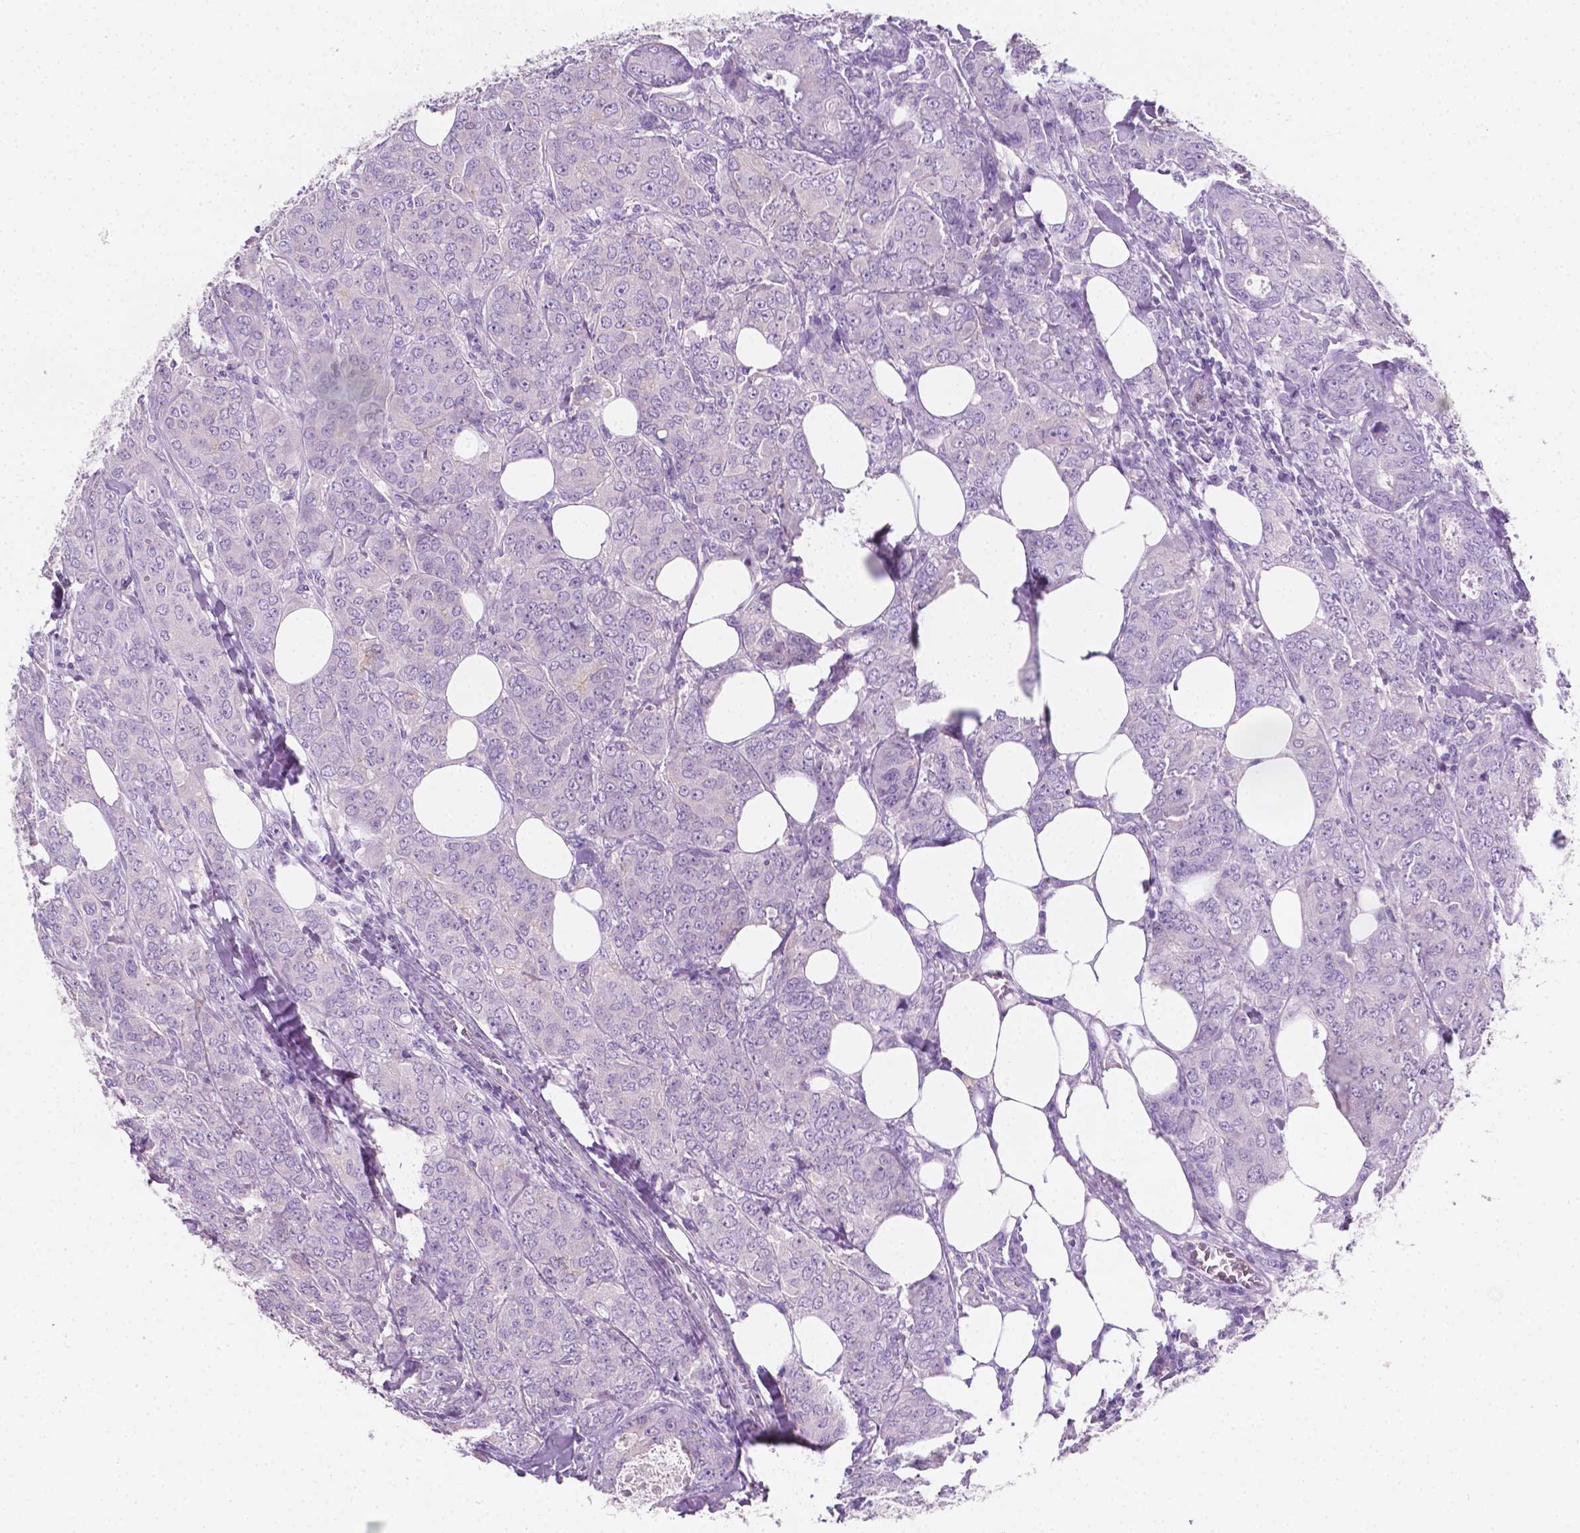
{"staining": {"intensity": "negative", "quantity": "none", "location": "none"}, "tissue": "breast cancer", "cell_type": "Tumor cells", "image_type": "cancer", "snomed": [{"axis": "morphology", "description": "Duct carcinoma"}, {"axis": "topography", "description": "Breast"}], "caption": "A histopathology image of breast cancer (invasive ductal carcinoma) stained for a protein displays no brown staining in tumor cells. (Stains: DAB immunohistochemistry (IHC) with hematoxylin counter stain, Microscopy: brightfield microscopy at high magnification).", "gene": "GNAO1", "patient": {"sex": "female", "age": 43}}